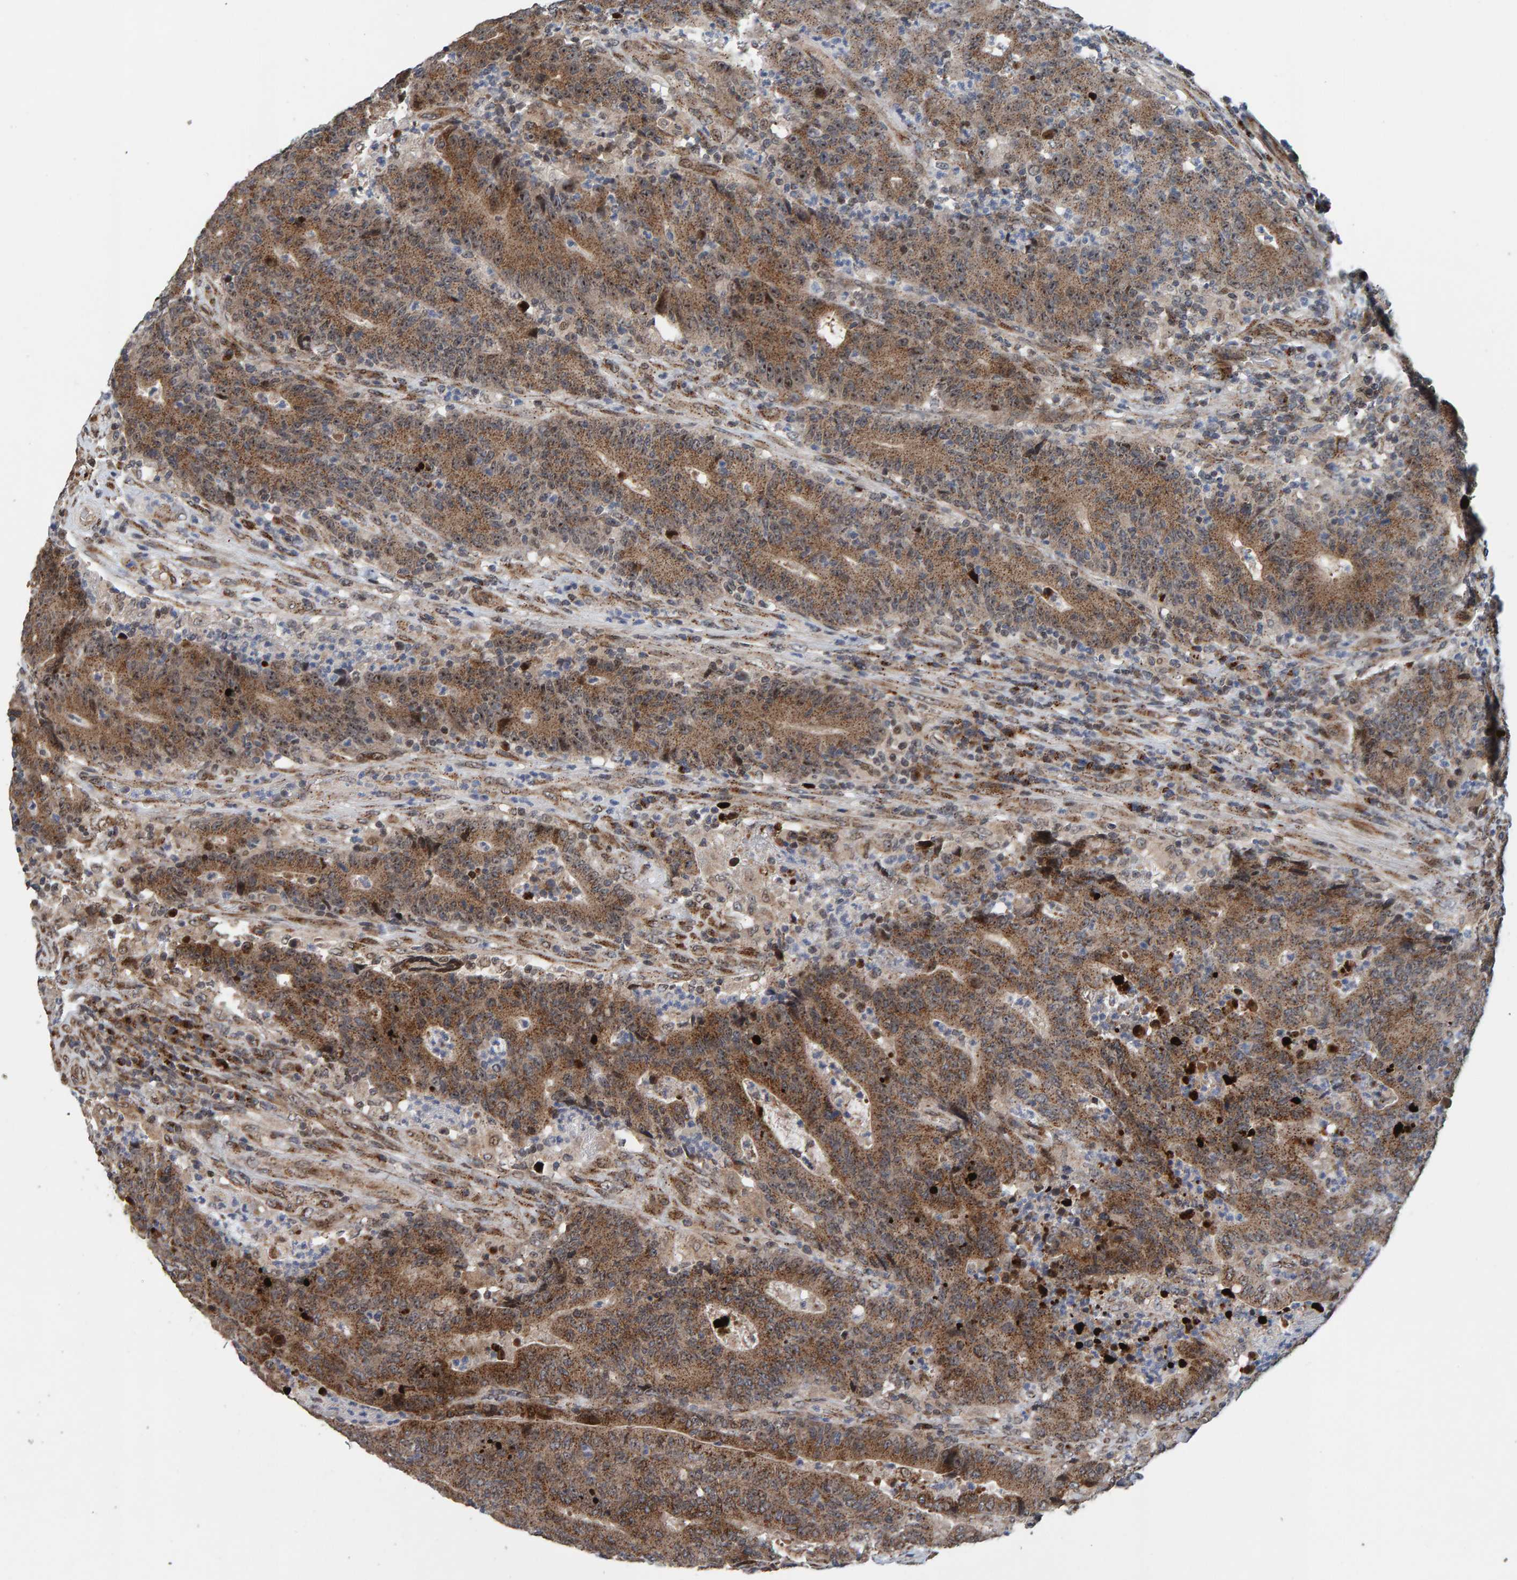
{"staining": {"intensity": "moderate", "quantity": ">75%", "location": "cytoplasmic/membranous,nuclear"}, "tissue": "colorectal cancer", "cell_type": "Tumor cells", "image_type": "cancer", "snomed": [{"axis": "morphology", "description": "Normal tissue, NOS"}, {"axis": "morphology", "description": "Adenocarcinoma, NOS"}, {"axis": "topography", "description": "Colon"}], "caption": "IHC photomicrograph of neoplastic tissue: human colorectal adenocarcinoma stained using immunohistochemistry shows medium levels of moderate protein expression localized specifically in the cytoplasmic/membranous and nuclear of tumor cells, appearing as a cytoplasmic/membranous and nuclear brown color.", "gene": "CCDC25", "patient": {"sex": "female", "age": 75}}